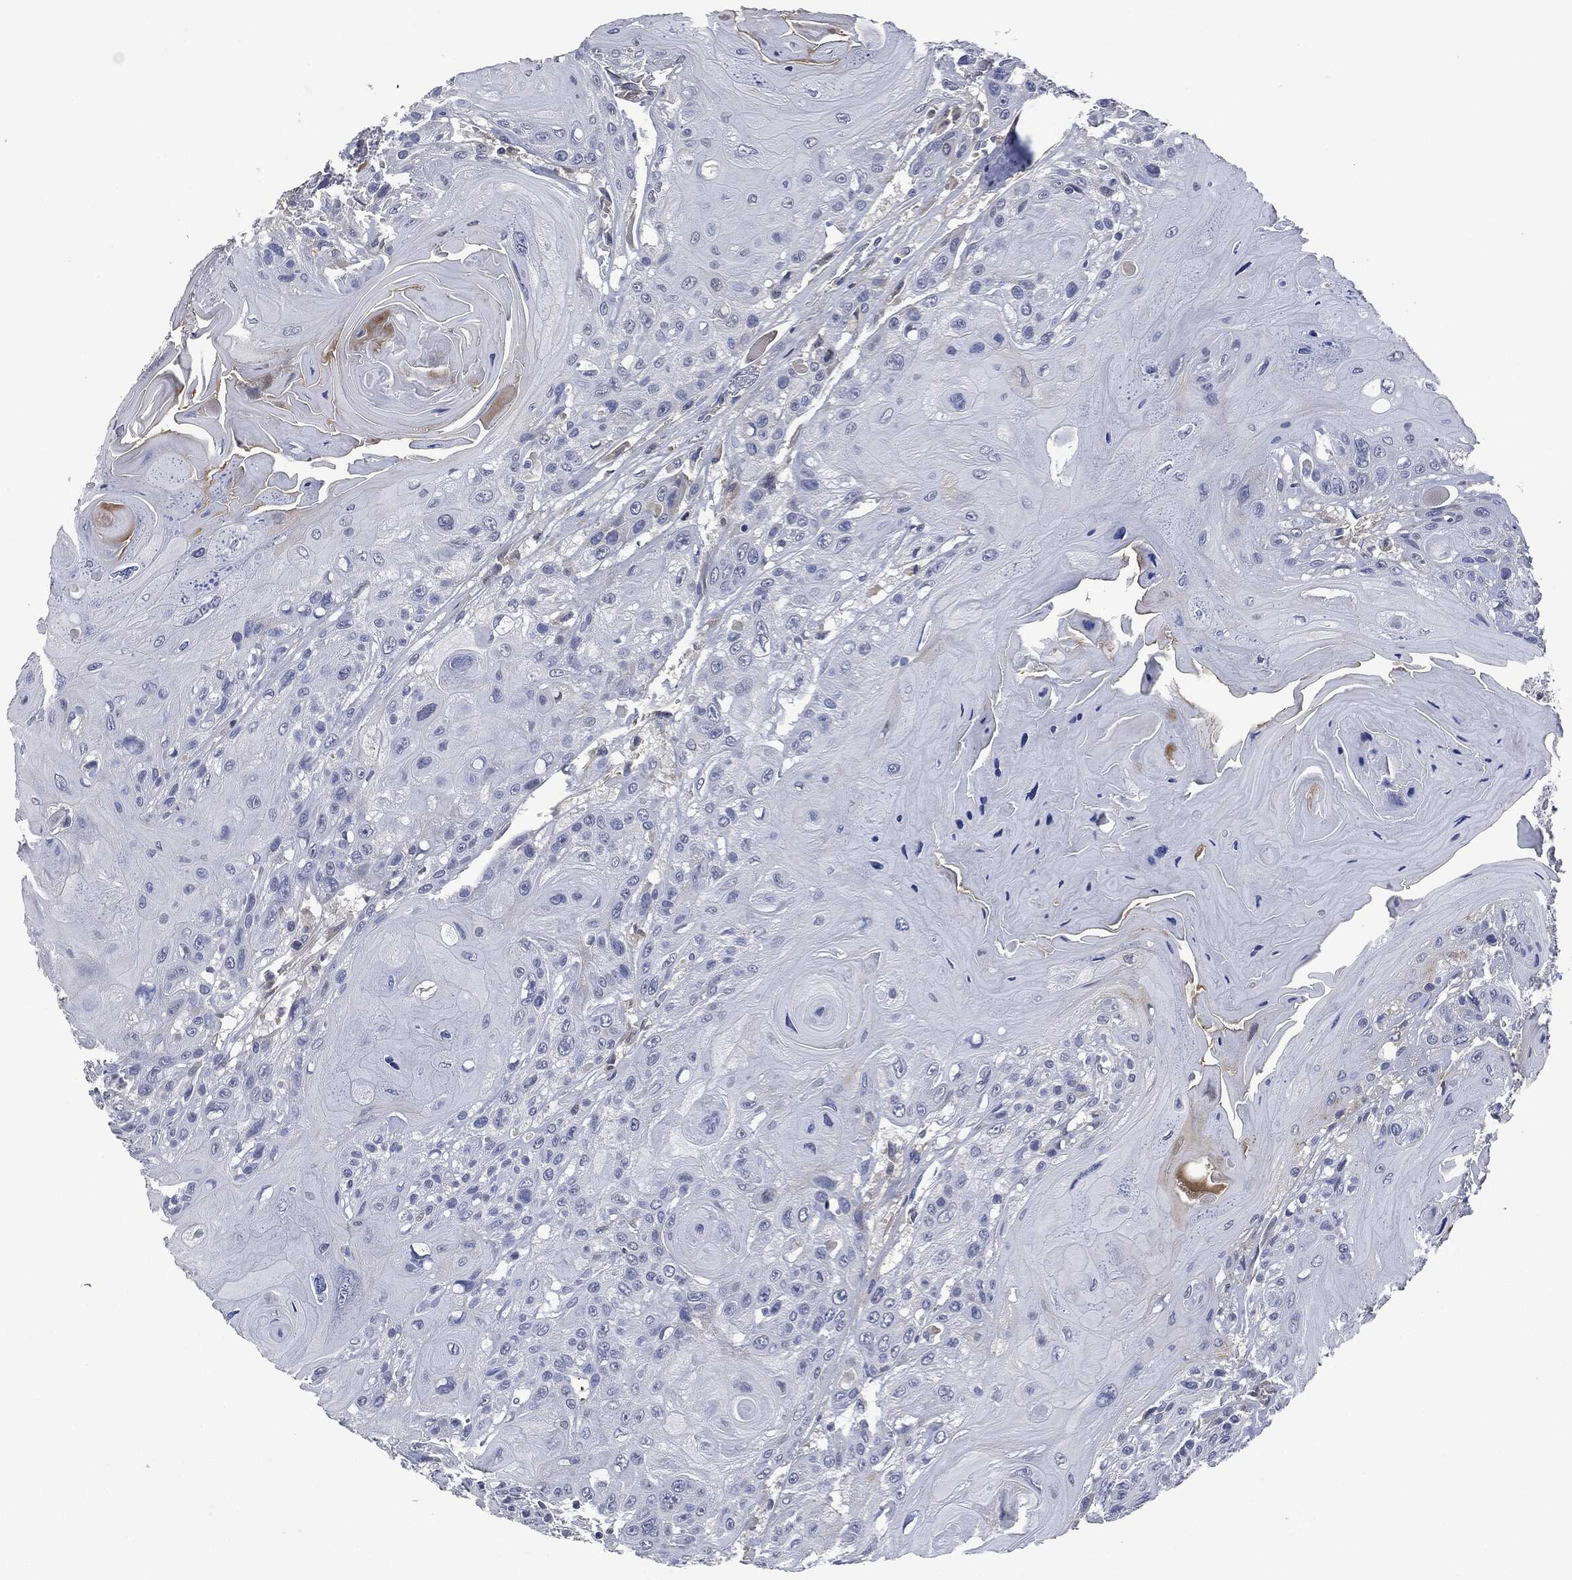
{"staining": {"intensity": "negative", "quantity": "none", "location": "none"}, "tissue": "head and neck cancer", "cell_type": "Tumor cells", "image_type": "cancer", "snomed": [{"axis": "morphology", "description": "Squamous cell carcinoma, NOS"}, {"axis": "topography", "description": "Head-Neck"}], "caption": "A photomicrograph of head and neck cancer stained for a protein reveals no brown staining in tumor cells.", "gene": "SIGLEC7", "patient": {"sex": "female", "age": 59}}